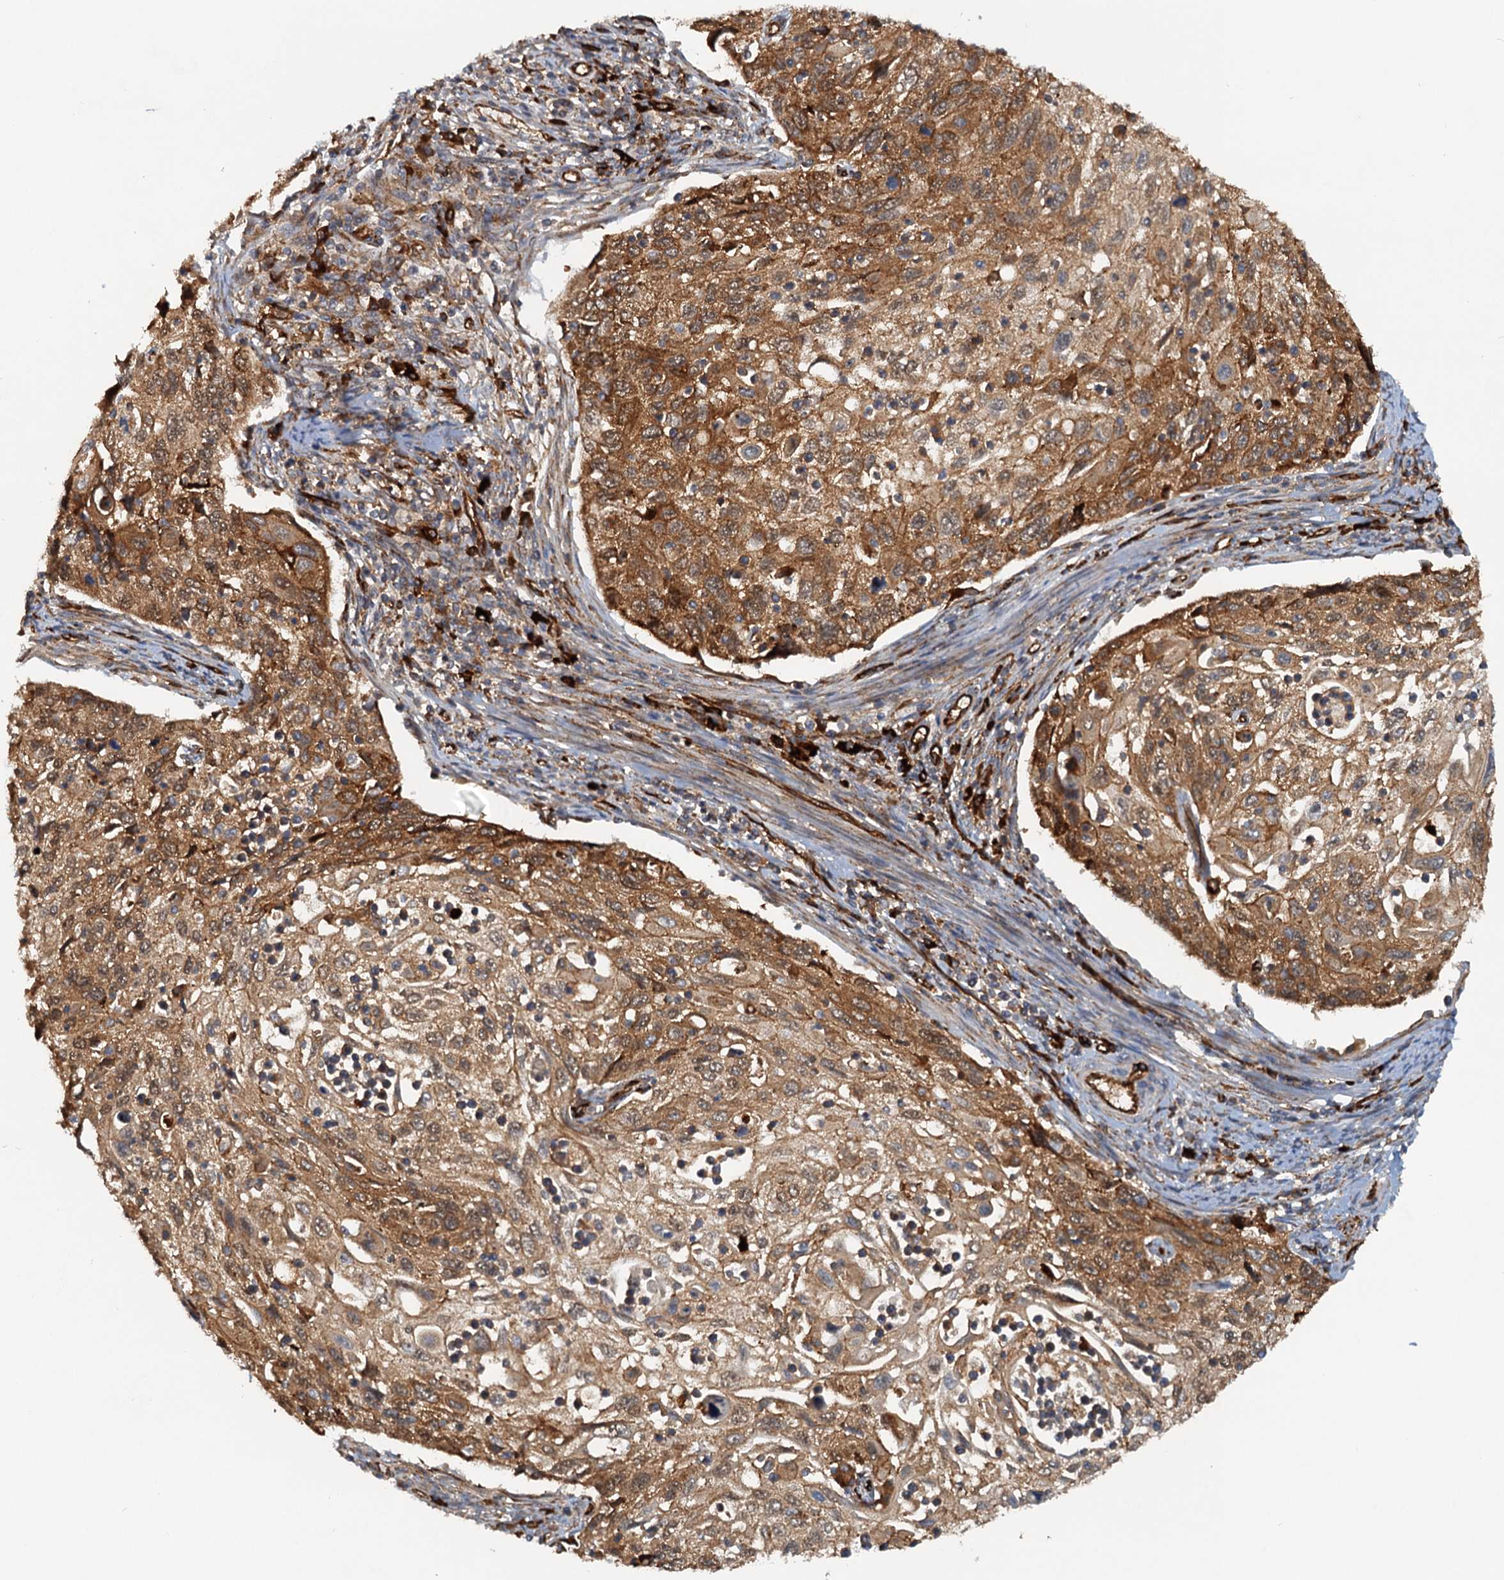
{"staining": {"intensity": "moderate", "quantity": ">75%", "location": "cytoplasmic/membranous"}, "tissue": "cervical cancer", "cell_type": "Tumor cells", "image_type": "cancer", "snomed": [{"axis": "morphology", "description": "Squamous cell carcinoma, NOS"}, {"axis": "topography", "description": "Cervix"}], "caption": "This is an image of immunohistochemistry (IHC) staining of cervical squamous cell carcinoma, which shows moderate expression in the cytoplasmic/membranous of tumor cells.", "gene": "NIPAL3", "patient": {"sex": "female", "age": 70}}